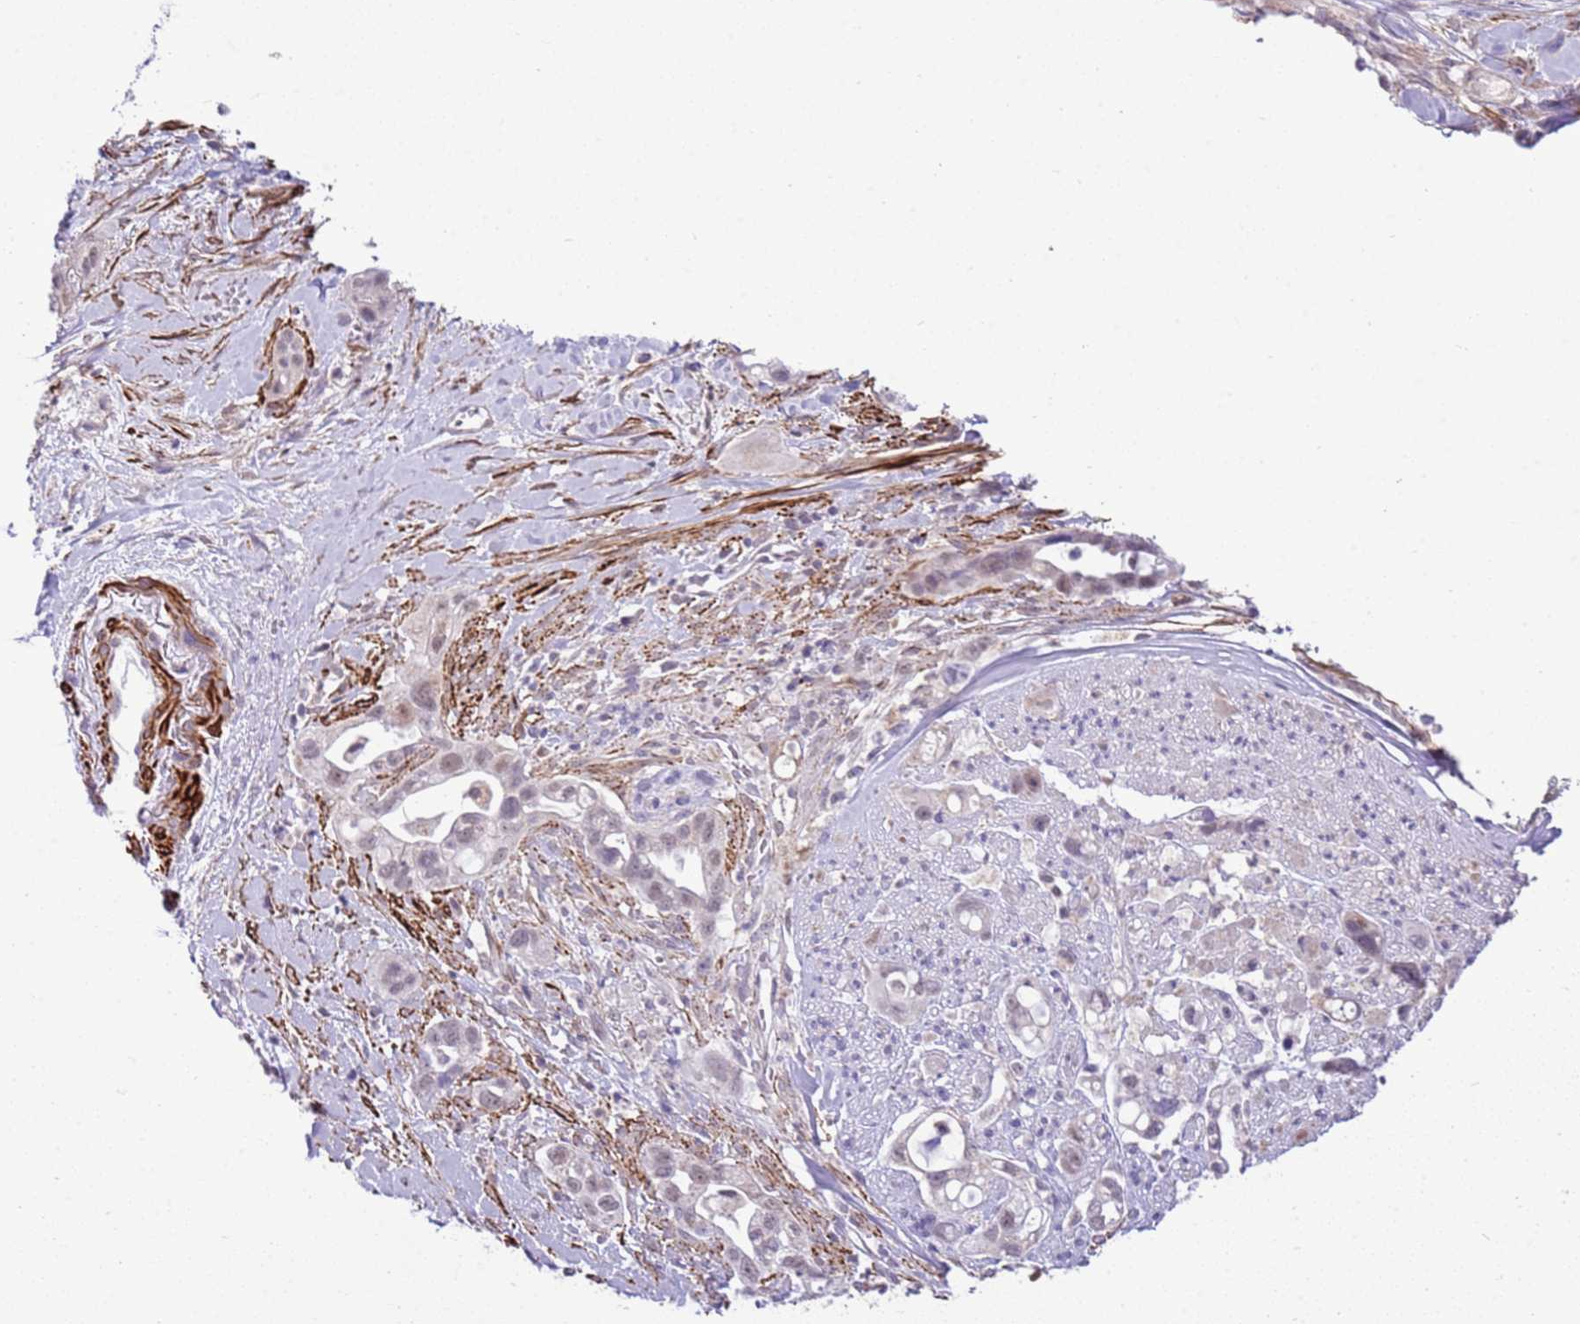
{"staining": {"intensity": "weak", "quantity": "<25%", "location": "nuclear"}, "tissue": "pancreatic cancer", "cell_type": "Tumor cells", "image_type": "cancer", "snomed": [{"axis": "morphology", "description": "Adenocarcinoma, NOS"}, {"axis": "topography", "description": "Pancreas"}], "caption": "Tumor cells are negative for brown protein staining in pancreatic adenocarcinoma.", "gene": "SMIM4", "patient": {"sex": "male", "age": 44}}